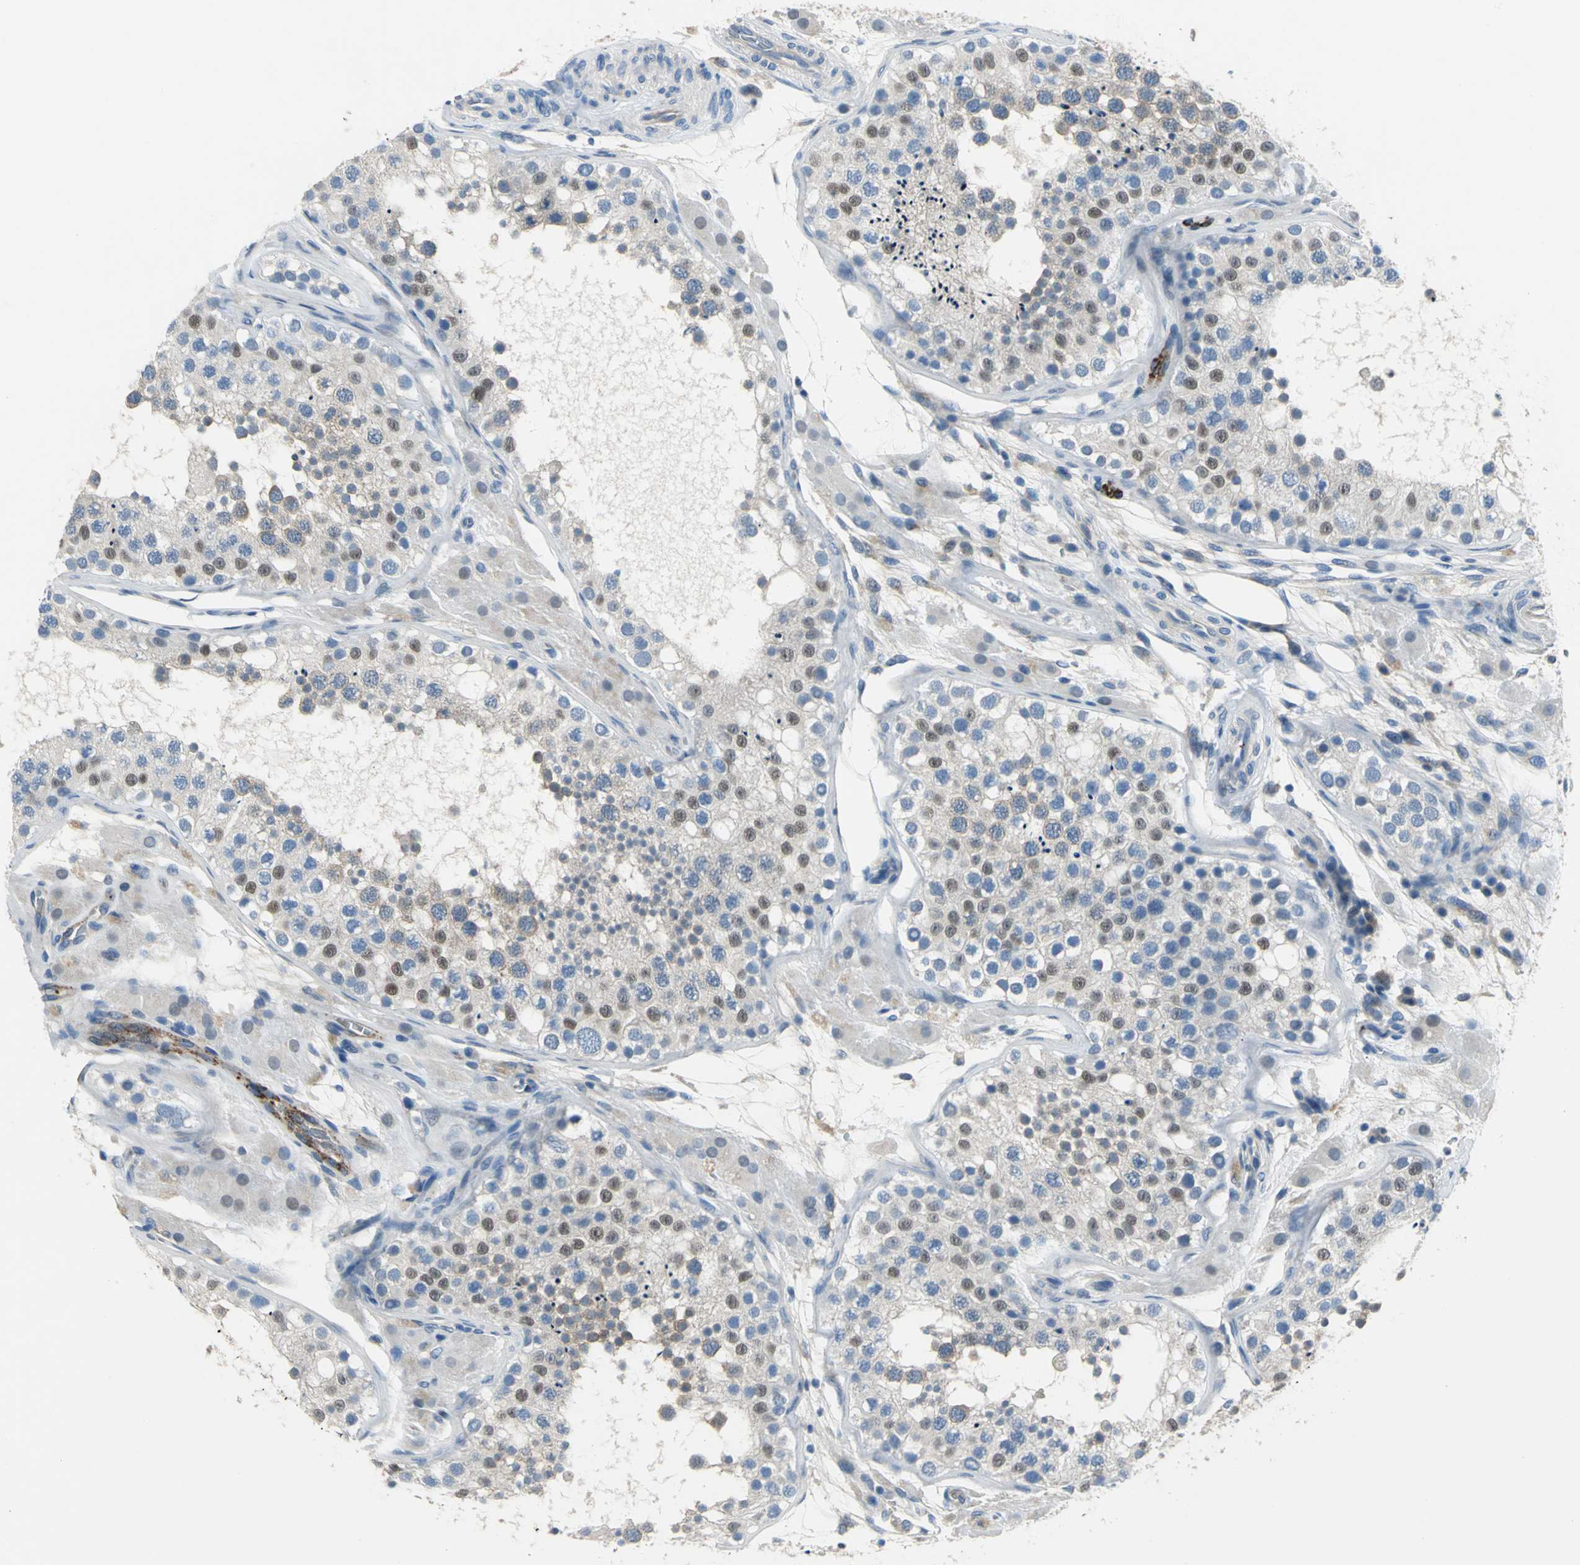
{"staining": {"intensity": "moderate", "quantity": "25%-75%", "location": "cytoplasmic/membranous,nuclear"}, "tissue": "testis", "cell_type": "Cells in seminiferous ducts", "image_type": "normal", "snomed": [{"axis": "morphology", "description": "Normal tissue, NOS"}, {"axis": "topography", "description": "Testis"}], "caption": "This histopathology image shows immunohistochemistry (IHC) staining of unremarkable testis, with medium moderate cytoplasmic/membranous,nuclear staining in approximately 25%-75% of cells in seminiferous ducts.", "gene": "SELP", "patient": {"sex": "male", "age": 26}}